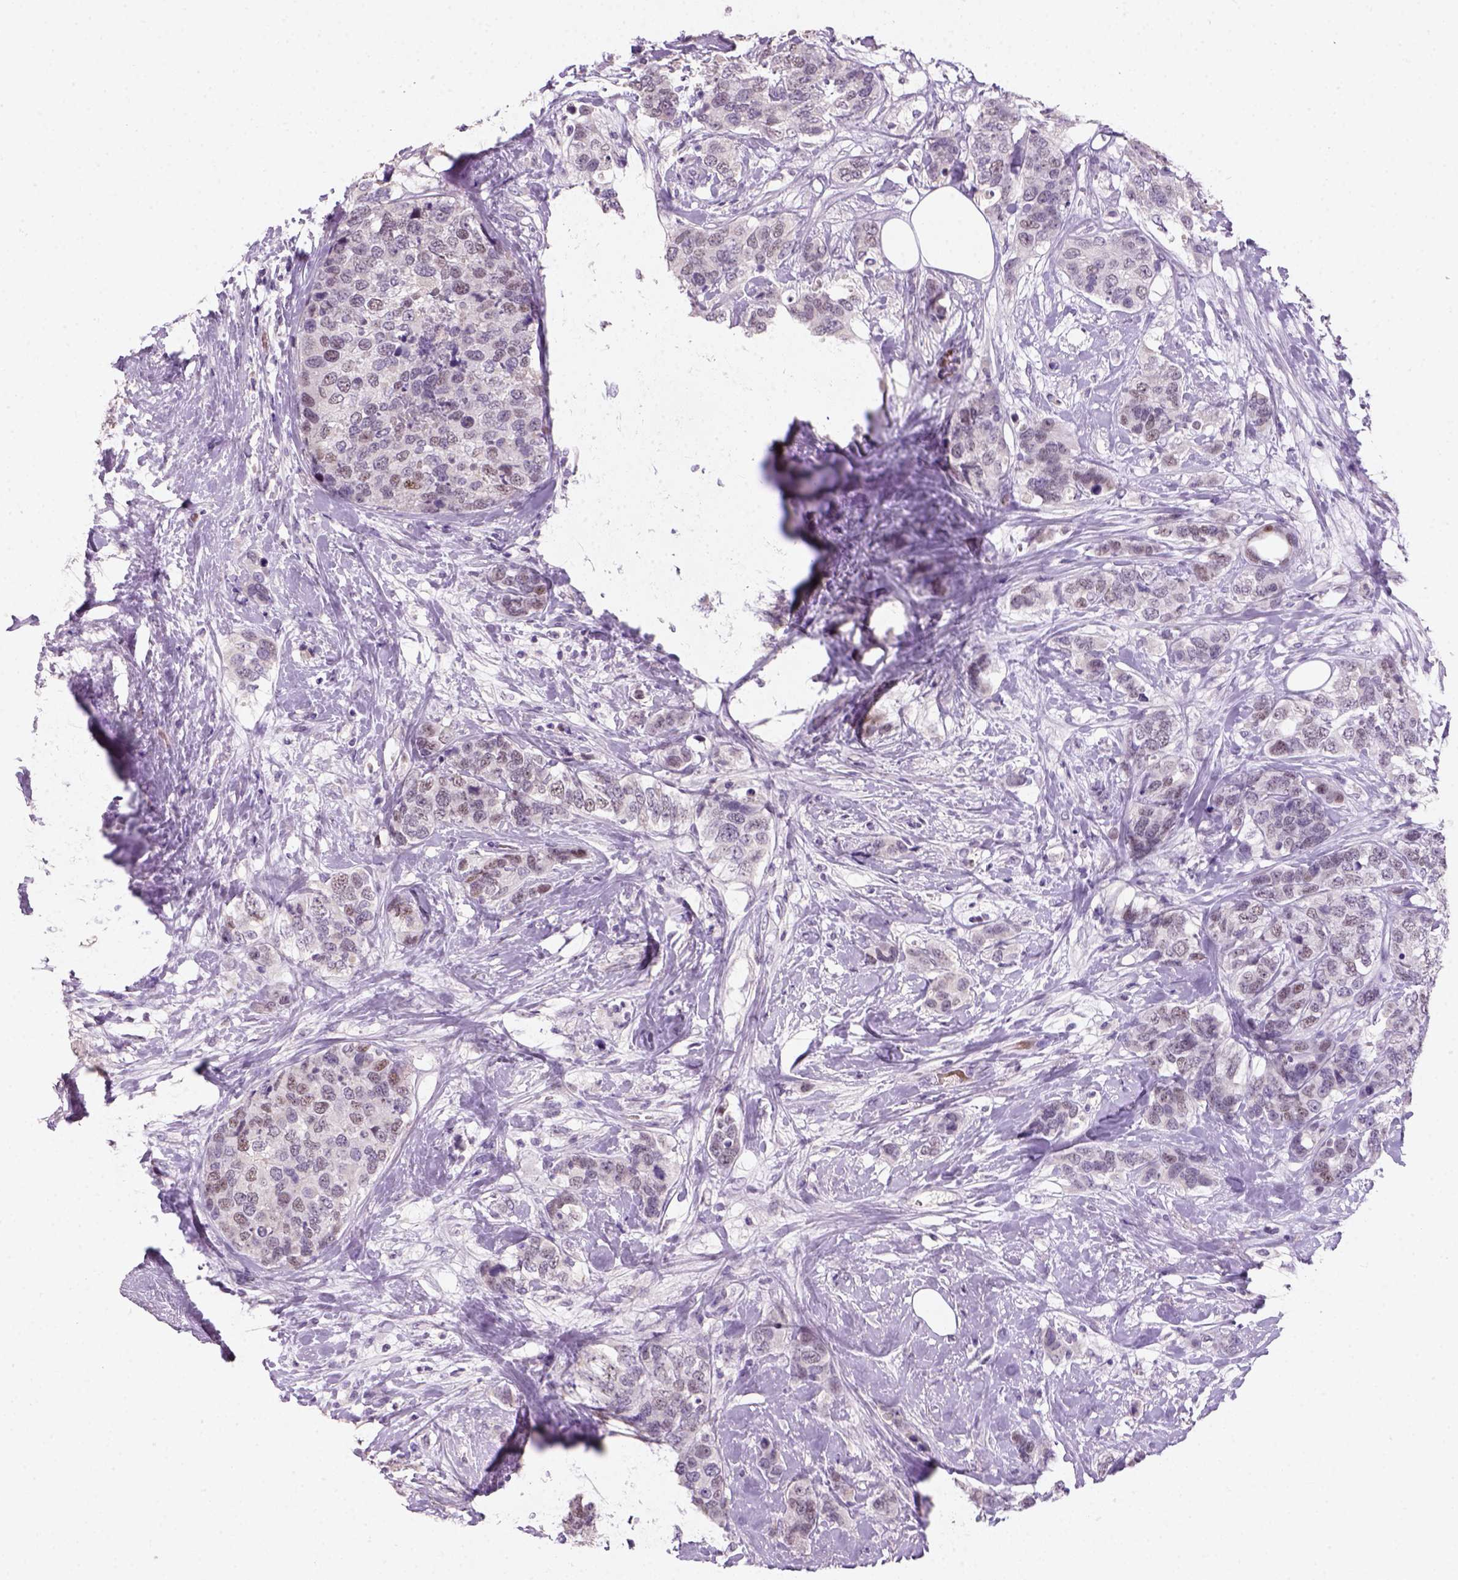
{"staining": {"intensity": "moderate", "quantity": "<25%", "location": "nuclear"}, "tissue": "breast cancer", "cell_type": "Tumor cells", "image_type": "cancer", "snomed": [{"axis": "morphology", "description": "Lobular carcinoma"}, {"axis": "topography", "description": "Breast"}], "caption": "An IHC histopathology image of tumor tissue is shown. Protein staining in brown highlights moderate nuclear positivity in breast cancer (lobular carcinoma) within tumor cells.", "gene": "ZMAT4", "patient": {"sex": "female", "age": 59}}